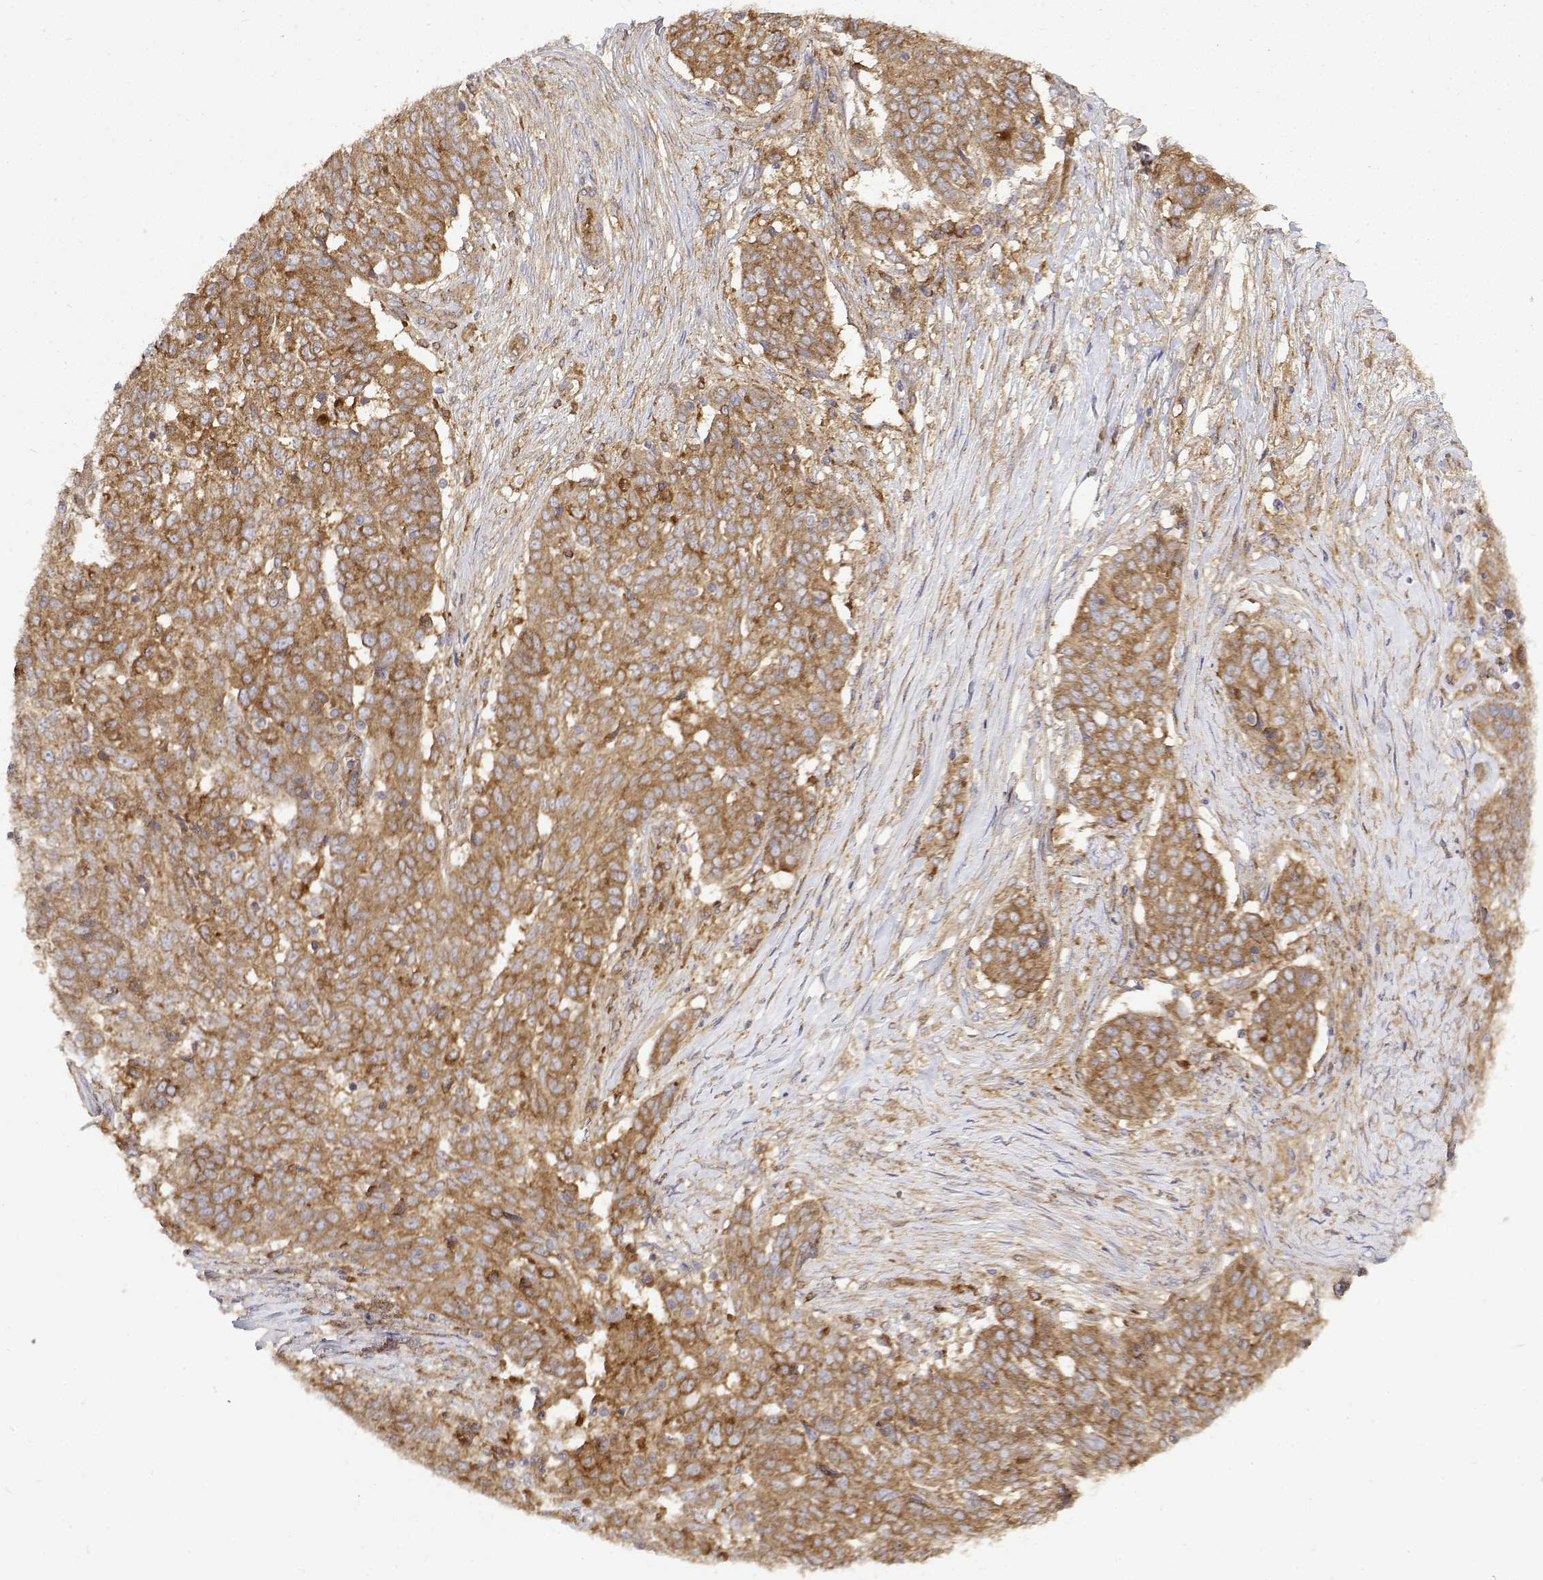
{"staining": {"intensity": "moderate", "quantity": ">75%", "location": "cytoplasmic/membranous"}, "tissue": "ovarian cancer", "cell_type": "Tumor cells", "image_type": "cancer", "snomed": [{"axis": "morphology", "description": "Cystadenocarcinoma, serous, NOS"}, {"axis": "topography", "description": "Ovary"}], "caption": "Ovarian serous cystadenocarcinoma tissue exhibits moderate cytoplasmic/membranous staining in about >75% of tumor cells, visualized by immunohistochemistry.", "gene": "PACSIN2", "patient": {"sex": "female", "age": 67}}